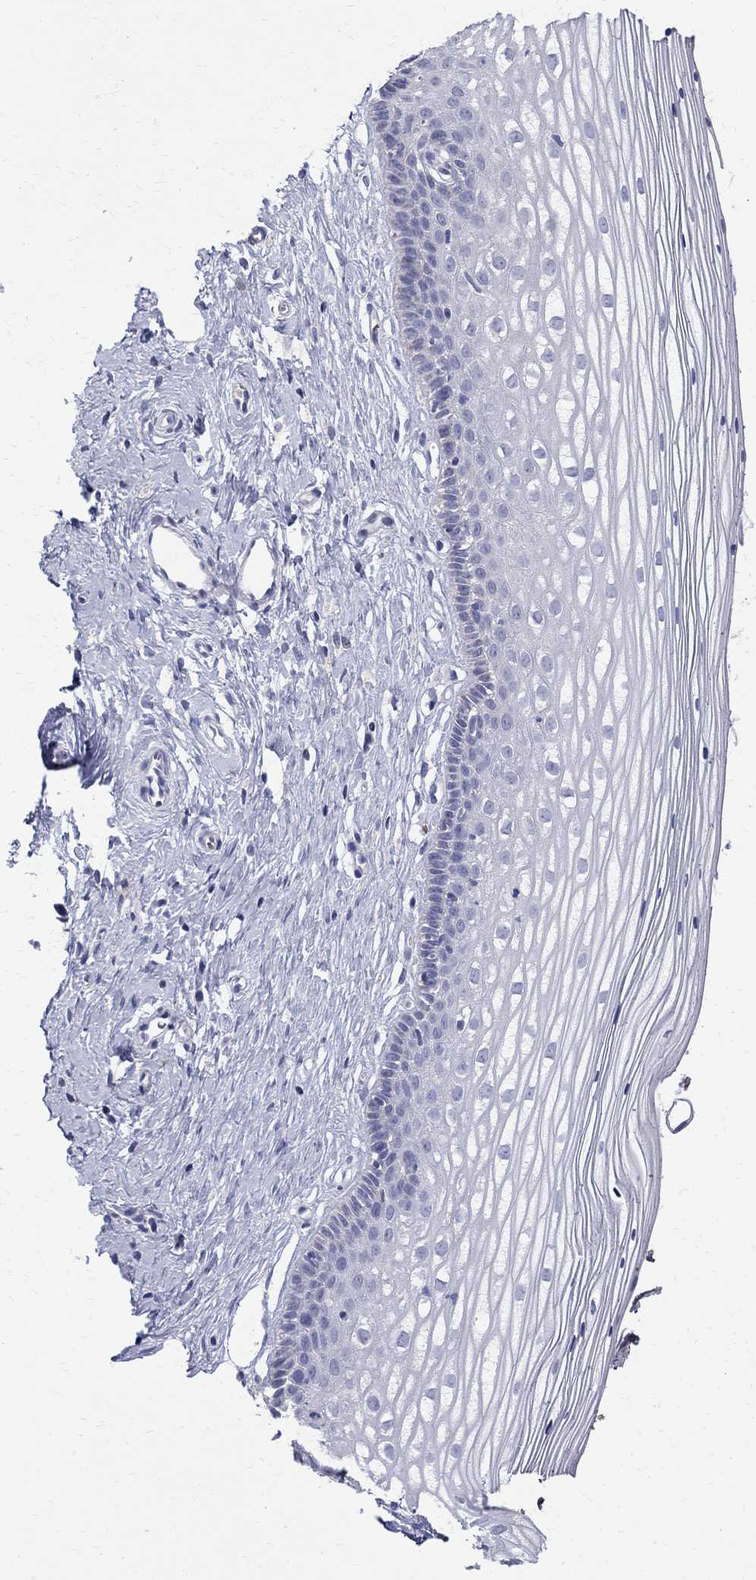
{"staining": {"intensity": "negative", "quantity": "none", "location": "none"}, "tissue": "cervix", "cell_type": "Glandular cells", "image_type": "normal", "snomed": [{"axis": "morphology", "description": "Normal tissue, NOS"}, {"axis": "topography", "description": "Cervix"}], "caption": "DAB immunohistochemical staining of benign cervix displays no significant expression in glandular cells.", "gene": "AGER", "patient": {"sex": "female", "age": 40}}